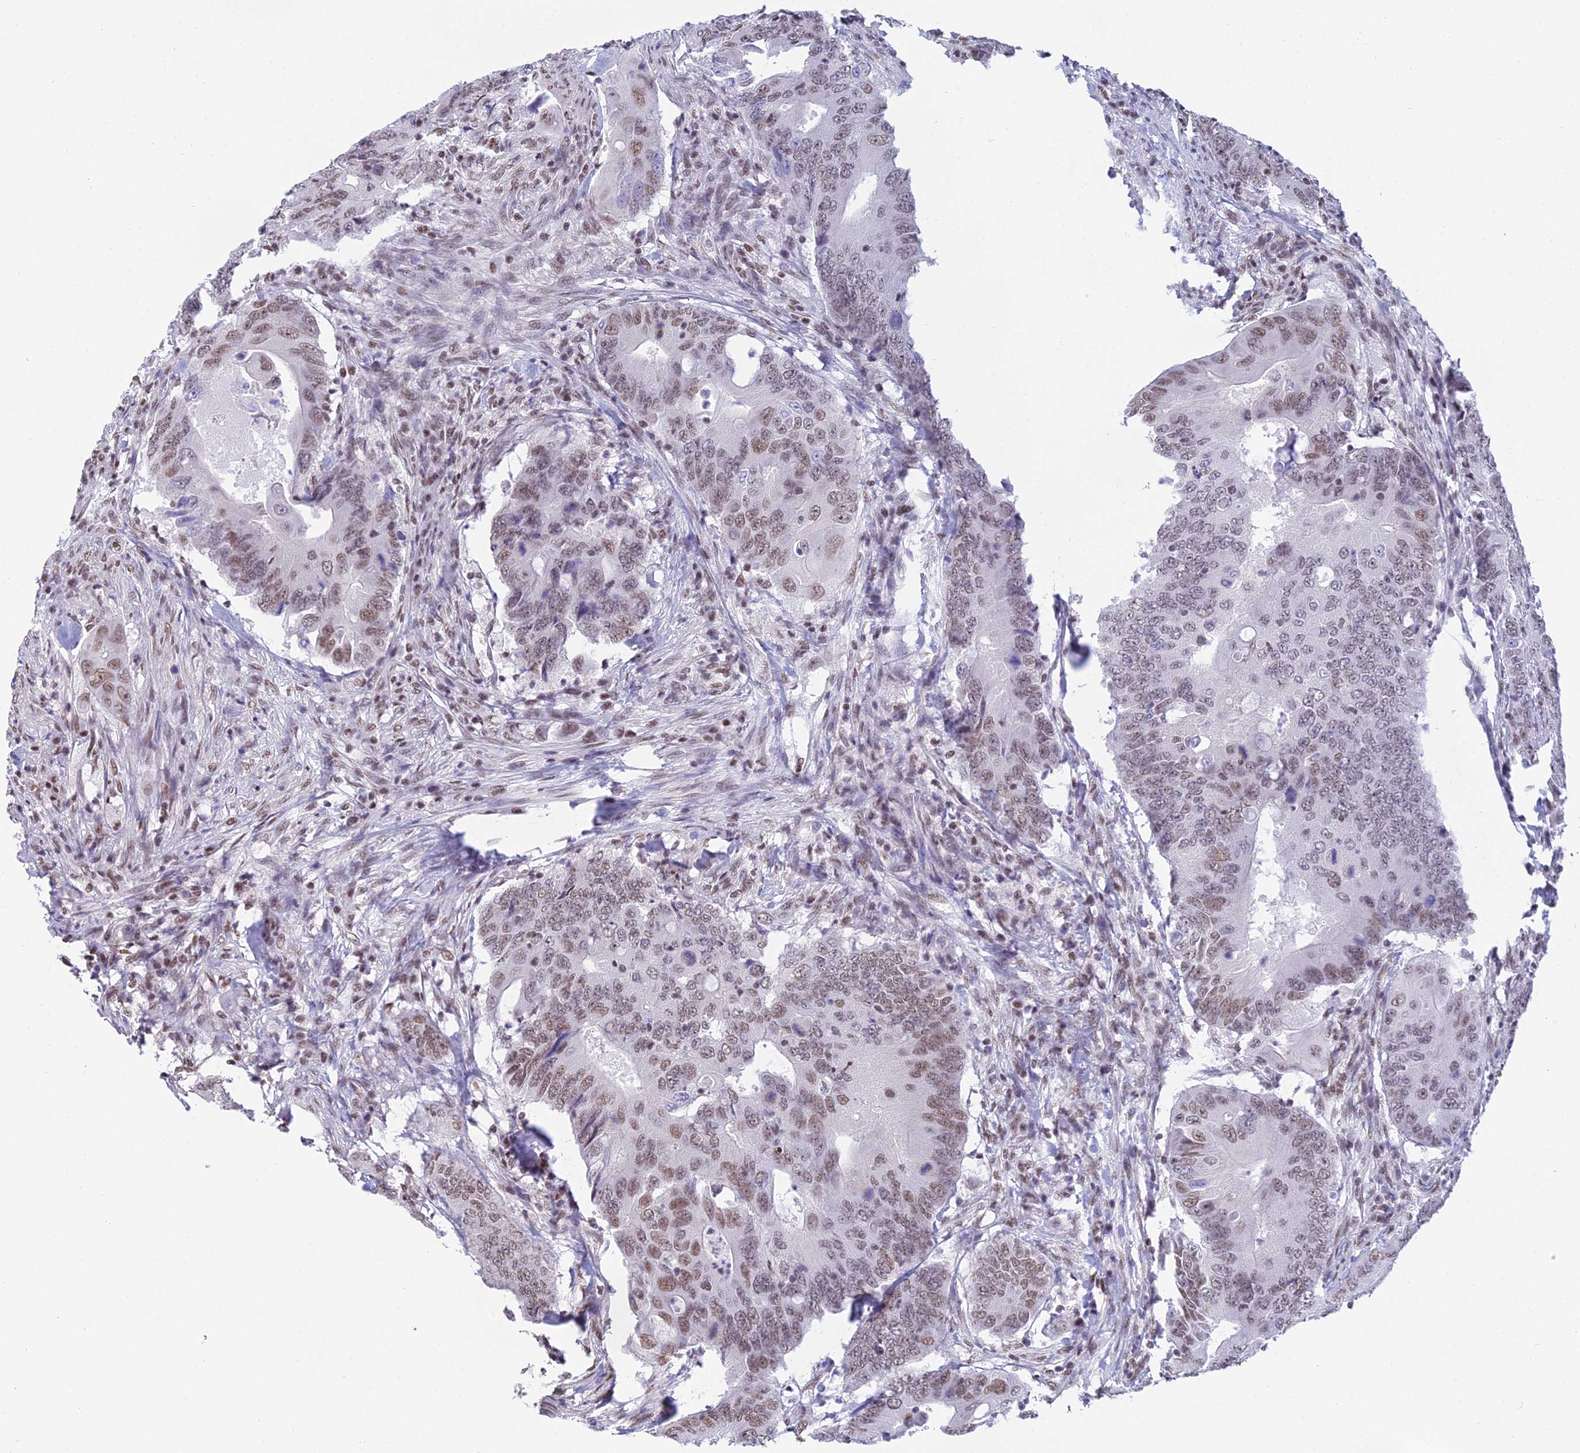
{"staining": {"intensity": "moderate", "quantity": ">75%", "location": "nuclear"}, "tissue": "colorectal cancer", "cell_type": "Tumor cells", "image_type": "cancer", "snomed": [{"axis": "morphology", "description": "Adenocarcinoma, NOS"}, {"axis": "topography", "description": "Colon"}], "caption": "Immunohistochemical staining of adenocarcinoma (colorectal) reveals medium levels of moderate nuclear positivity in approximately >75% of tumor cells. (DAB IHC with brightfield microscopy, high magnification).", "gene": "CDC26", "patient": {"sex": "male", "age": 71}}